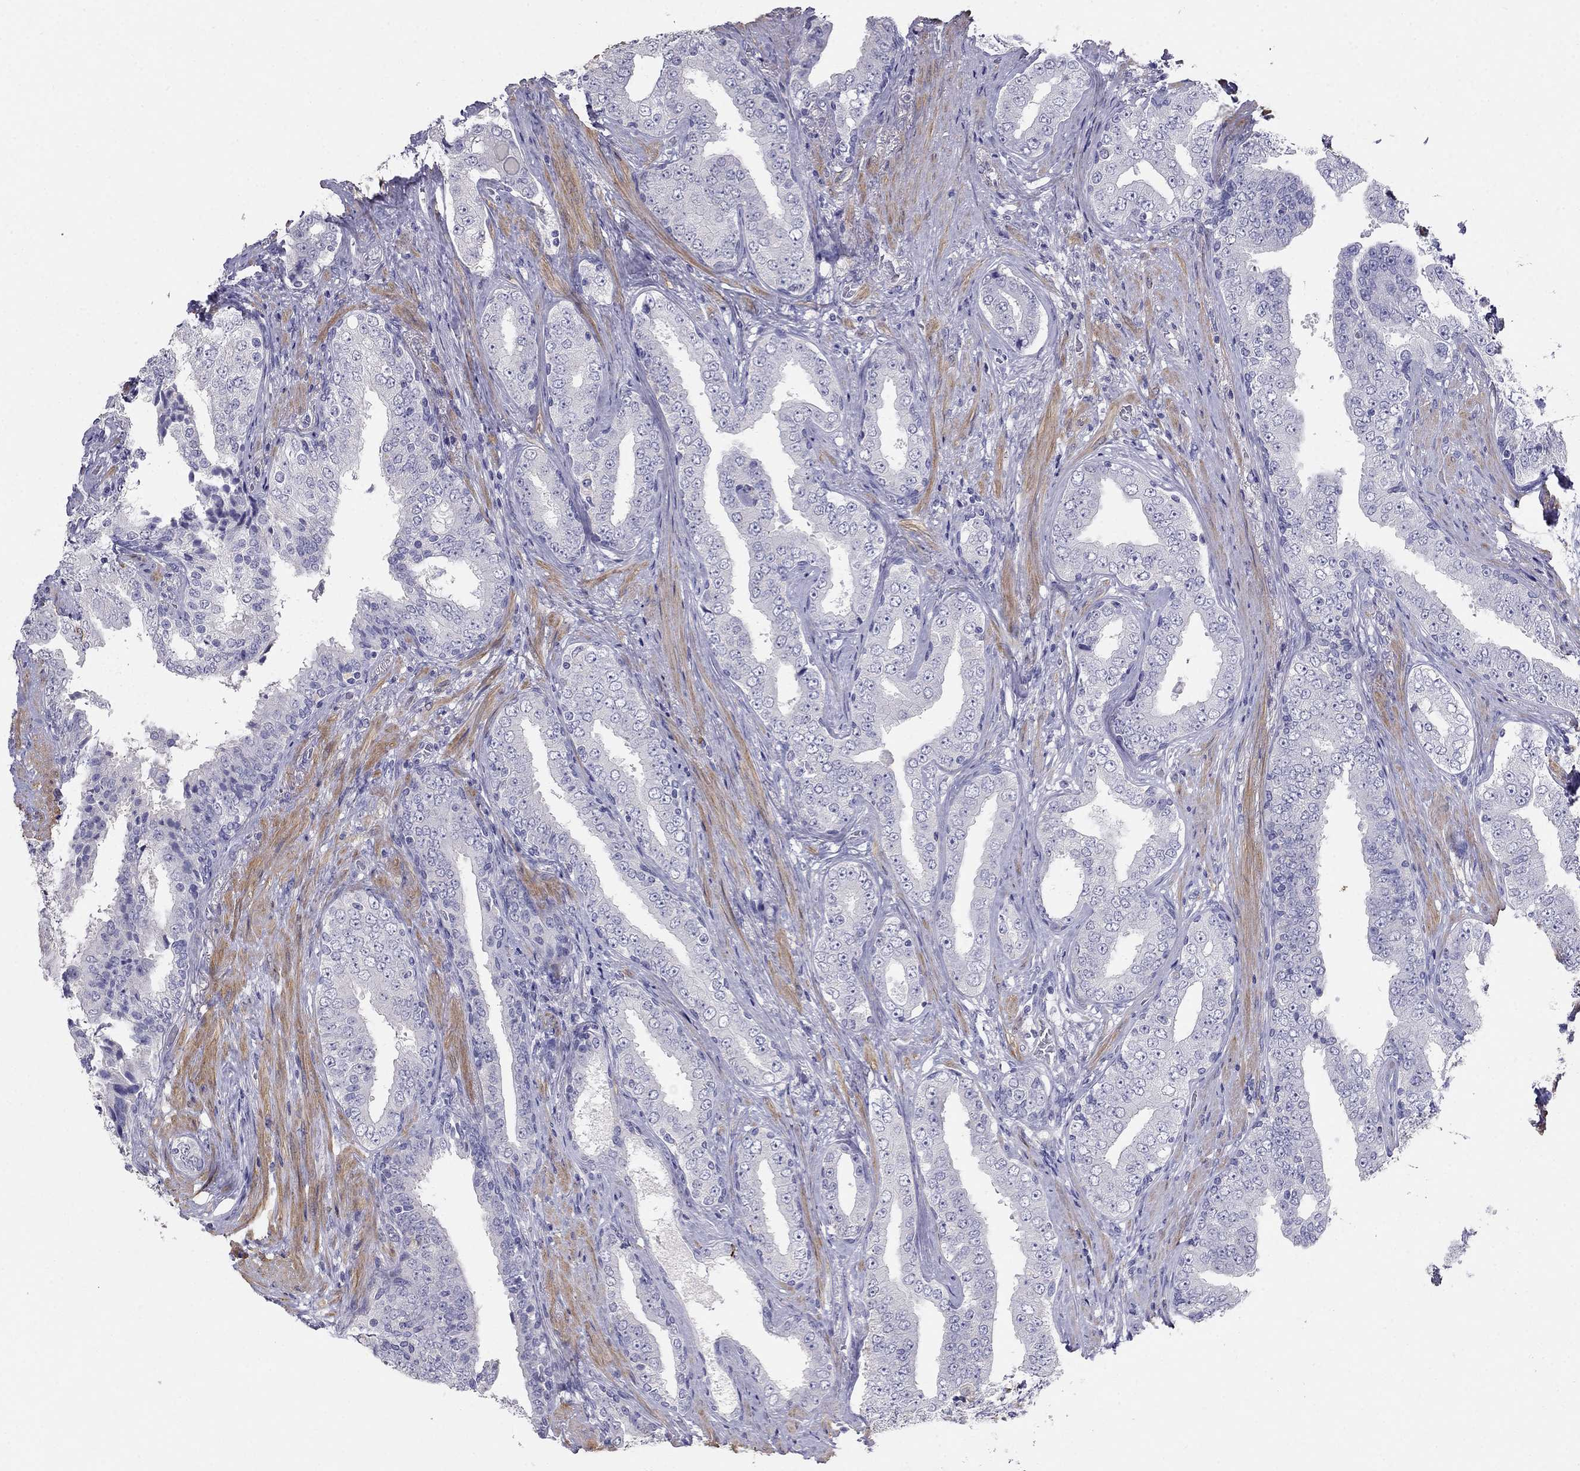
{"staining": {"intensity": "negative", "quantity": "none", "location": "none"}, "tissue": "prostate cancer", "cell_type": "Tumor cells", "image_type": "cancer", "snomed": [{"axis": "morphology", "description": "Adenocarcinoma, Low grade"}, {"axis": "topography", "description": "Prostate and seminal vesicle, NOS"}], "caption": "Immunohistochemistry (IHC) micrograph of human prostate cancer stained for a protein (brown), which reveals no positivity in tumor cells.", "gene": "LY6H", "patient": {"sex": "male", "age": 61}}